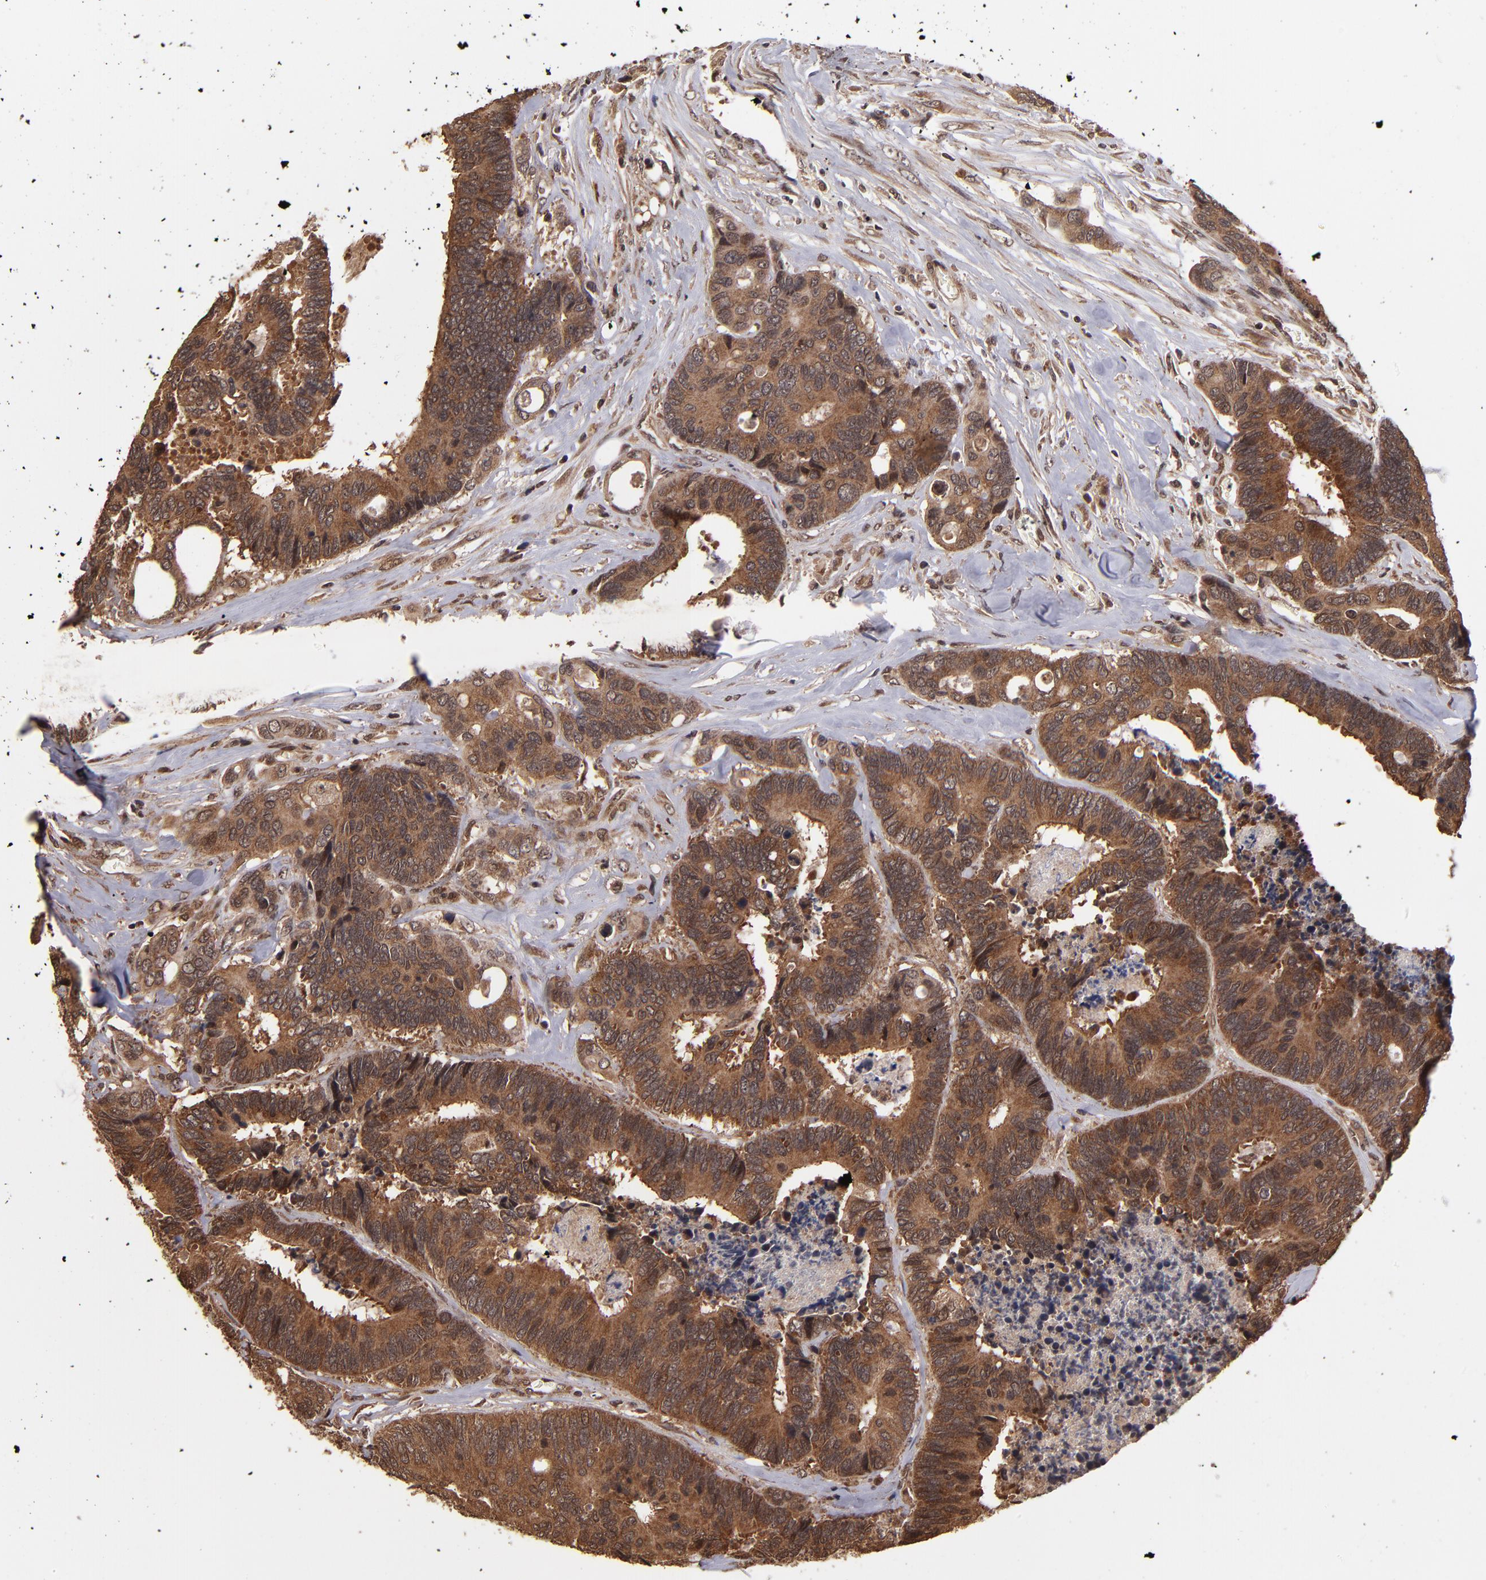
{"staining": {"intensity": "strong", "quantity": ">75%", "location": "cytoplasmic/membranous"}, "tissue": "colorectal cancer", "cell_type": "Tumor cells", "image_type": "cancer", "snomed": [{"axis": "morphology", "description": "Adenocarcinoma, NOS"}, {"axis": "topography", "description": "Rectum"}], "caption": "Immunohistochemistry (IHC) photomicrograph of human colorectal adenocarcinoma stained for a protein (brown), which shows high levels of strong cytoplasmic/membranous staining in about >75% of tumor cells.", "gene": "NFE2L2", "patient": {"sex": "male", "age": 55}}